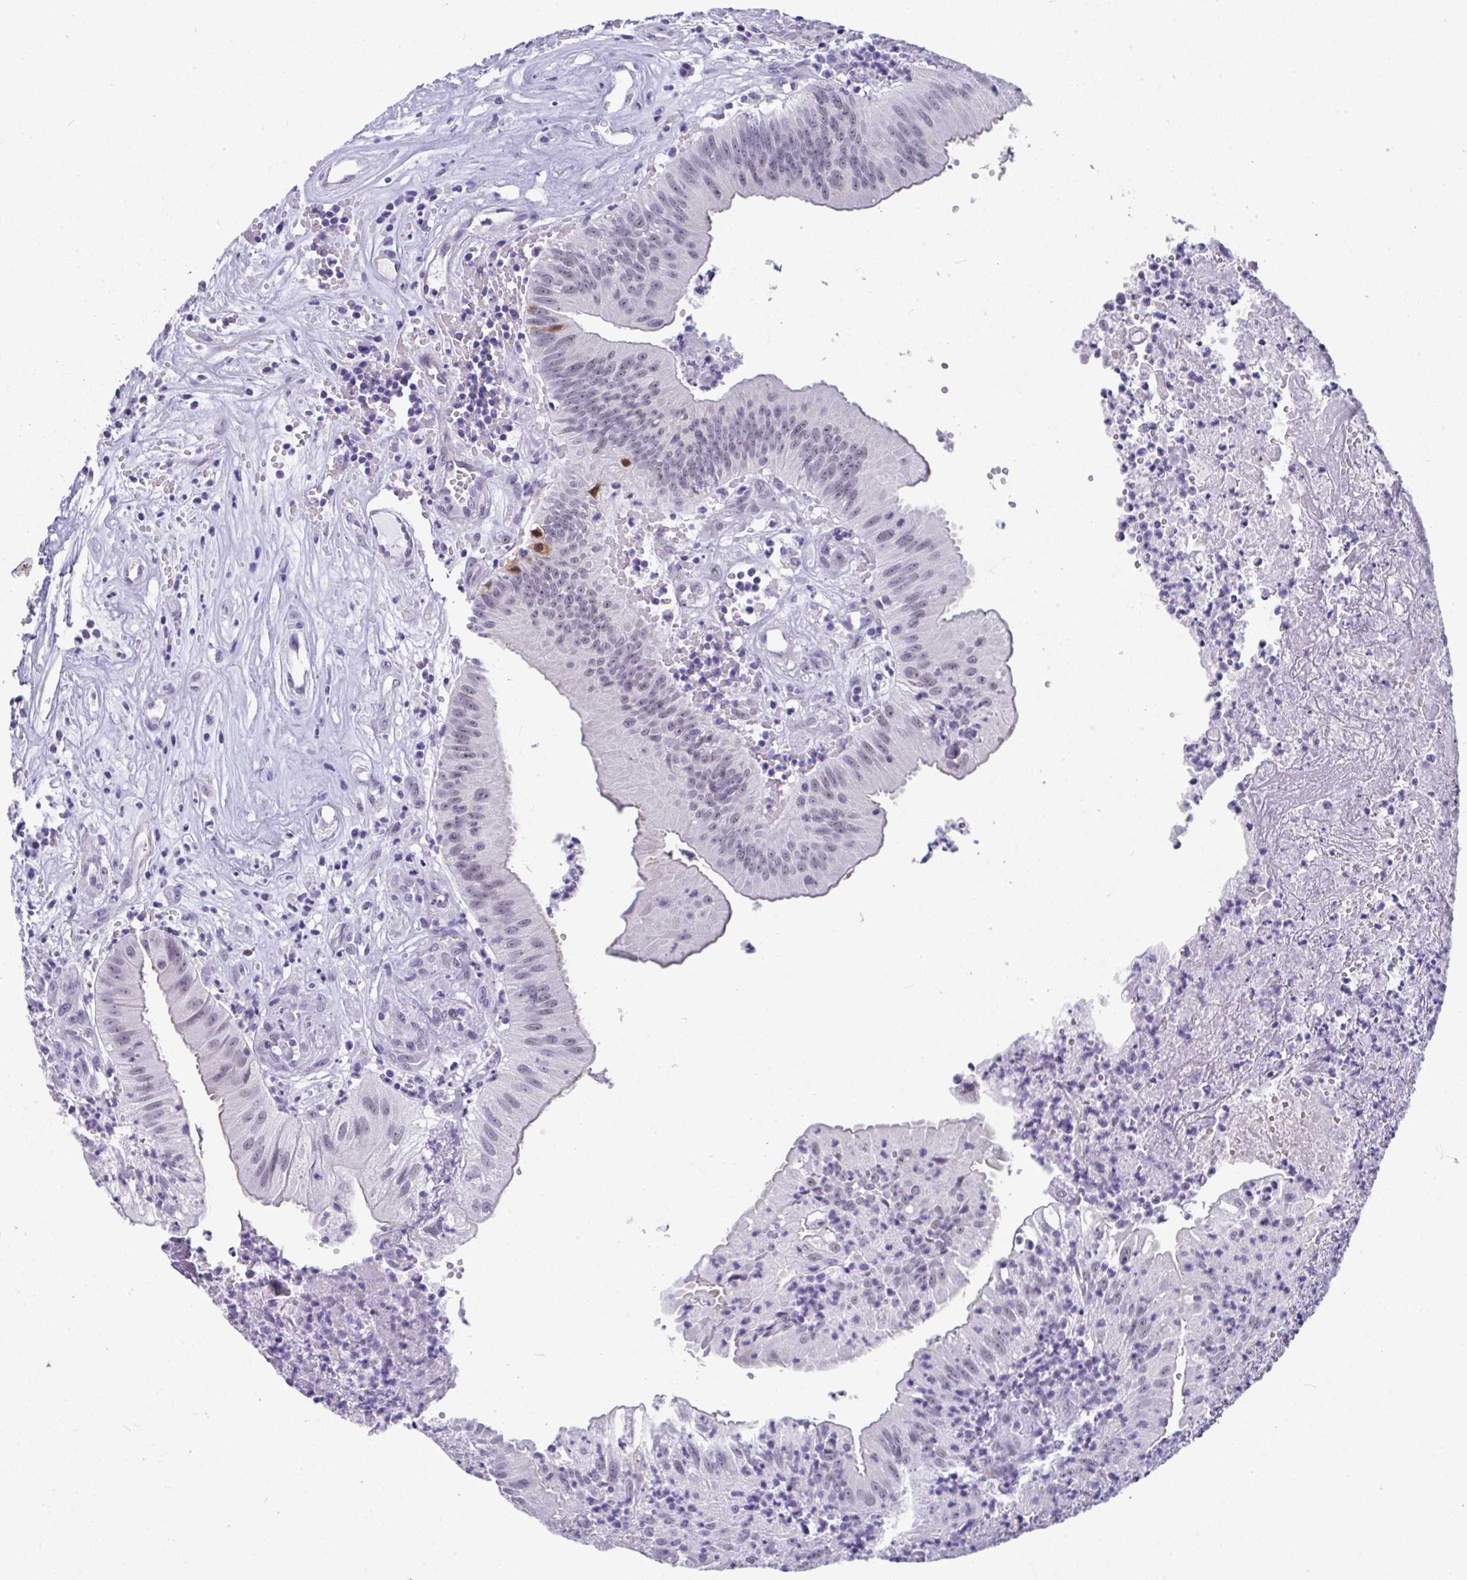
{"staining": {"intensity": "negative", "quantity": "none", "location": "none"}, "tissue": "head and neck cancer", "cell_type": "Tumor cells", "image_type": "cancer", "snomed": [{"axis": "morphology", "description": "Adenocarcinoma, NOS"}, {"axis": "topography", "description": "Head-Neck"}], "caption": "The histopathology image demonstrates no staining of tumor cells in head and neck cancer (adenocarcinoma).", "gene": "CDK13", "patient": {"sex": "male", "age": 44}}